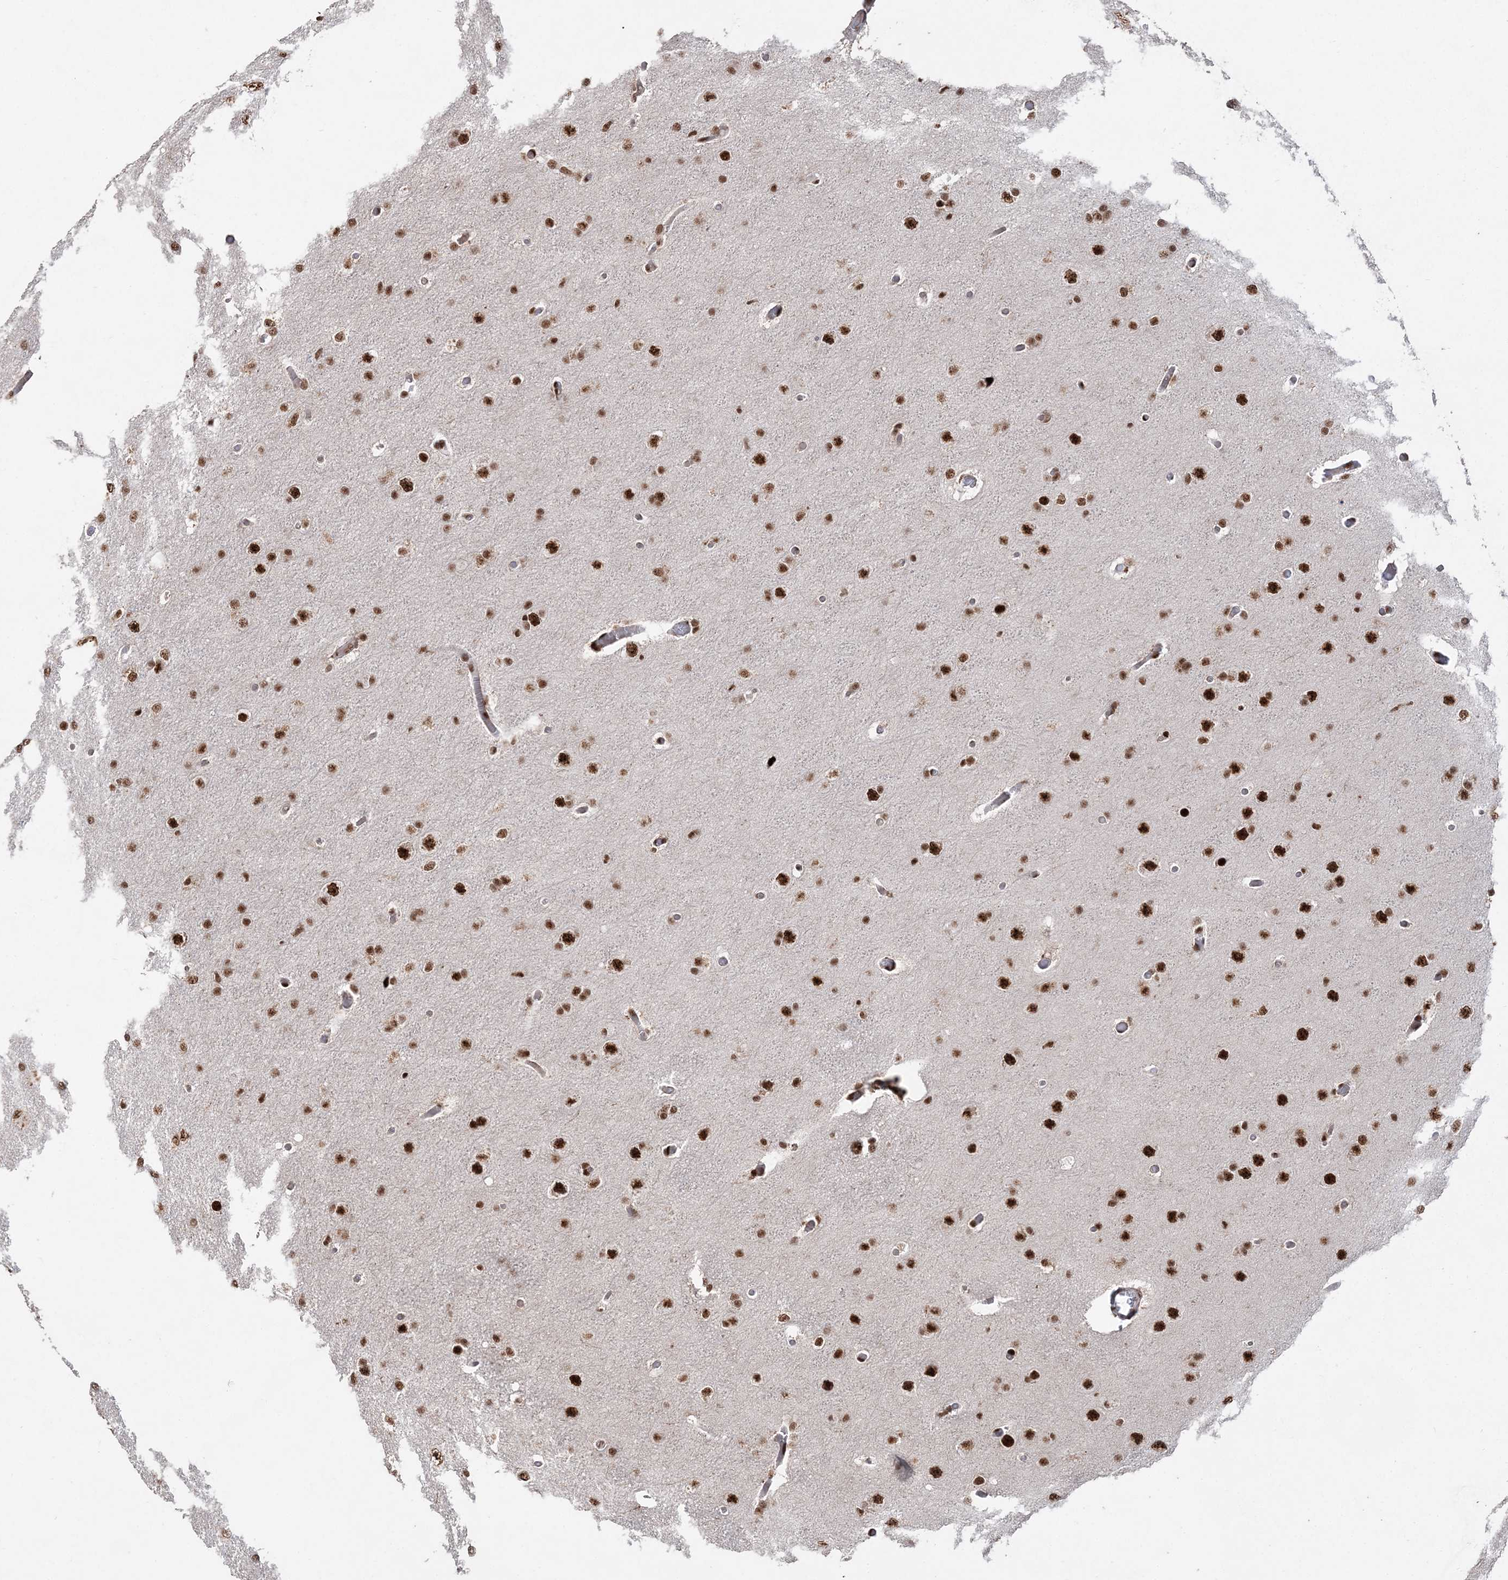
{"staining": {"intensity": "strong", "quantity": ">75%", "location": "nuclear"}, "tissue": "glioma", "cell_type": "Tumor cells", "image_type": "cancer", "snomed": [{"axis": "morphology", "description": "Glioma, malignant, High grade"}, {"axis": "topography", "description": "Cerebral cortex"}], "caption": "This photomicrograph exhibits glioma stained with immunohistochemistry to label a protein in brown. The nuclear of tumor cells show strong positivity for the protein. Nuclei are counter-stained blue.", "gene": "RBM17", "patient": {"sex": "female", "age": 36}}